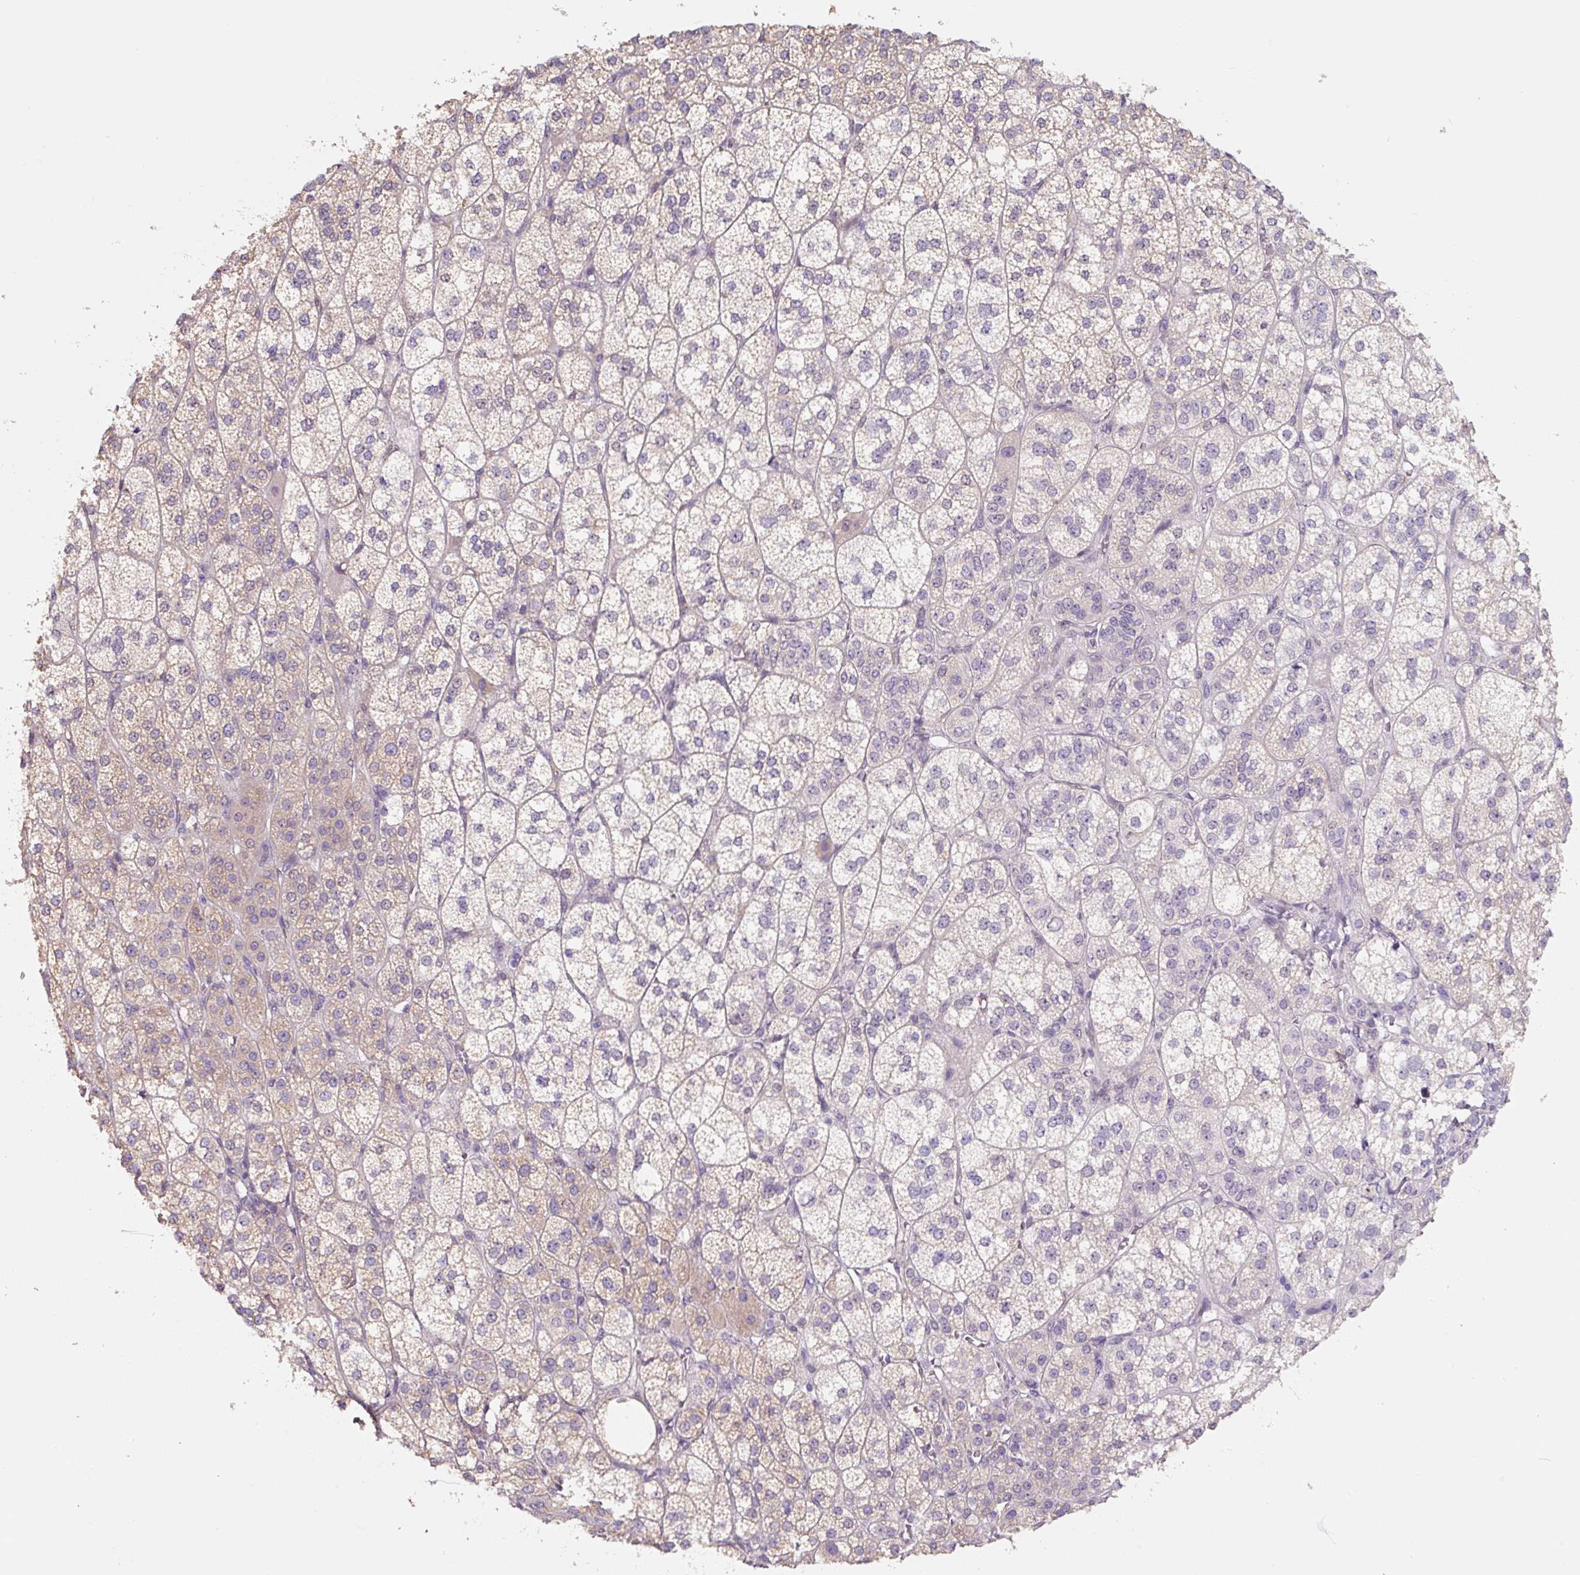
{"staining": {"intensity": "weak", "quantity": "25%-75%", "location": "cytoplasmic/membranous"}, "tissue": "adrenal gland", "cell_type": "Glandular cells", "image_type": "normal", "snomed": [{"axis": "morphology", "description": "Normal tissue, NOS"}, {"axis": "topography", "description": "Adrenal gland"}], "caption": "This micrograph reveals unremarkable adrenal gland stained with IHC to label a protein in brown. The cytoplasmic/membranous of glandular cells show weak positivity for the protein. Nuclei are counter-stained blue.", "gene": "ASRGL1", "patient": {"sex": "female", "age": 60}}